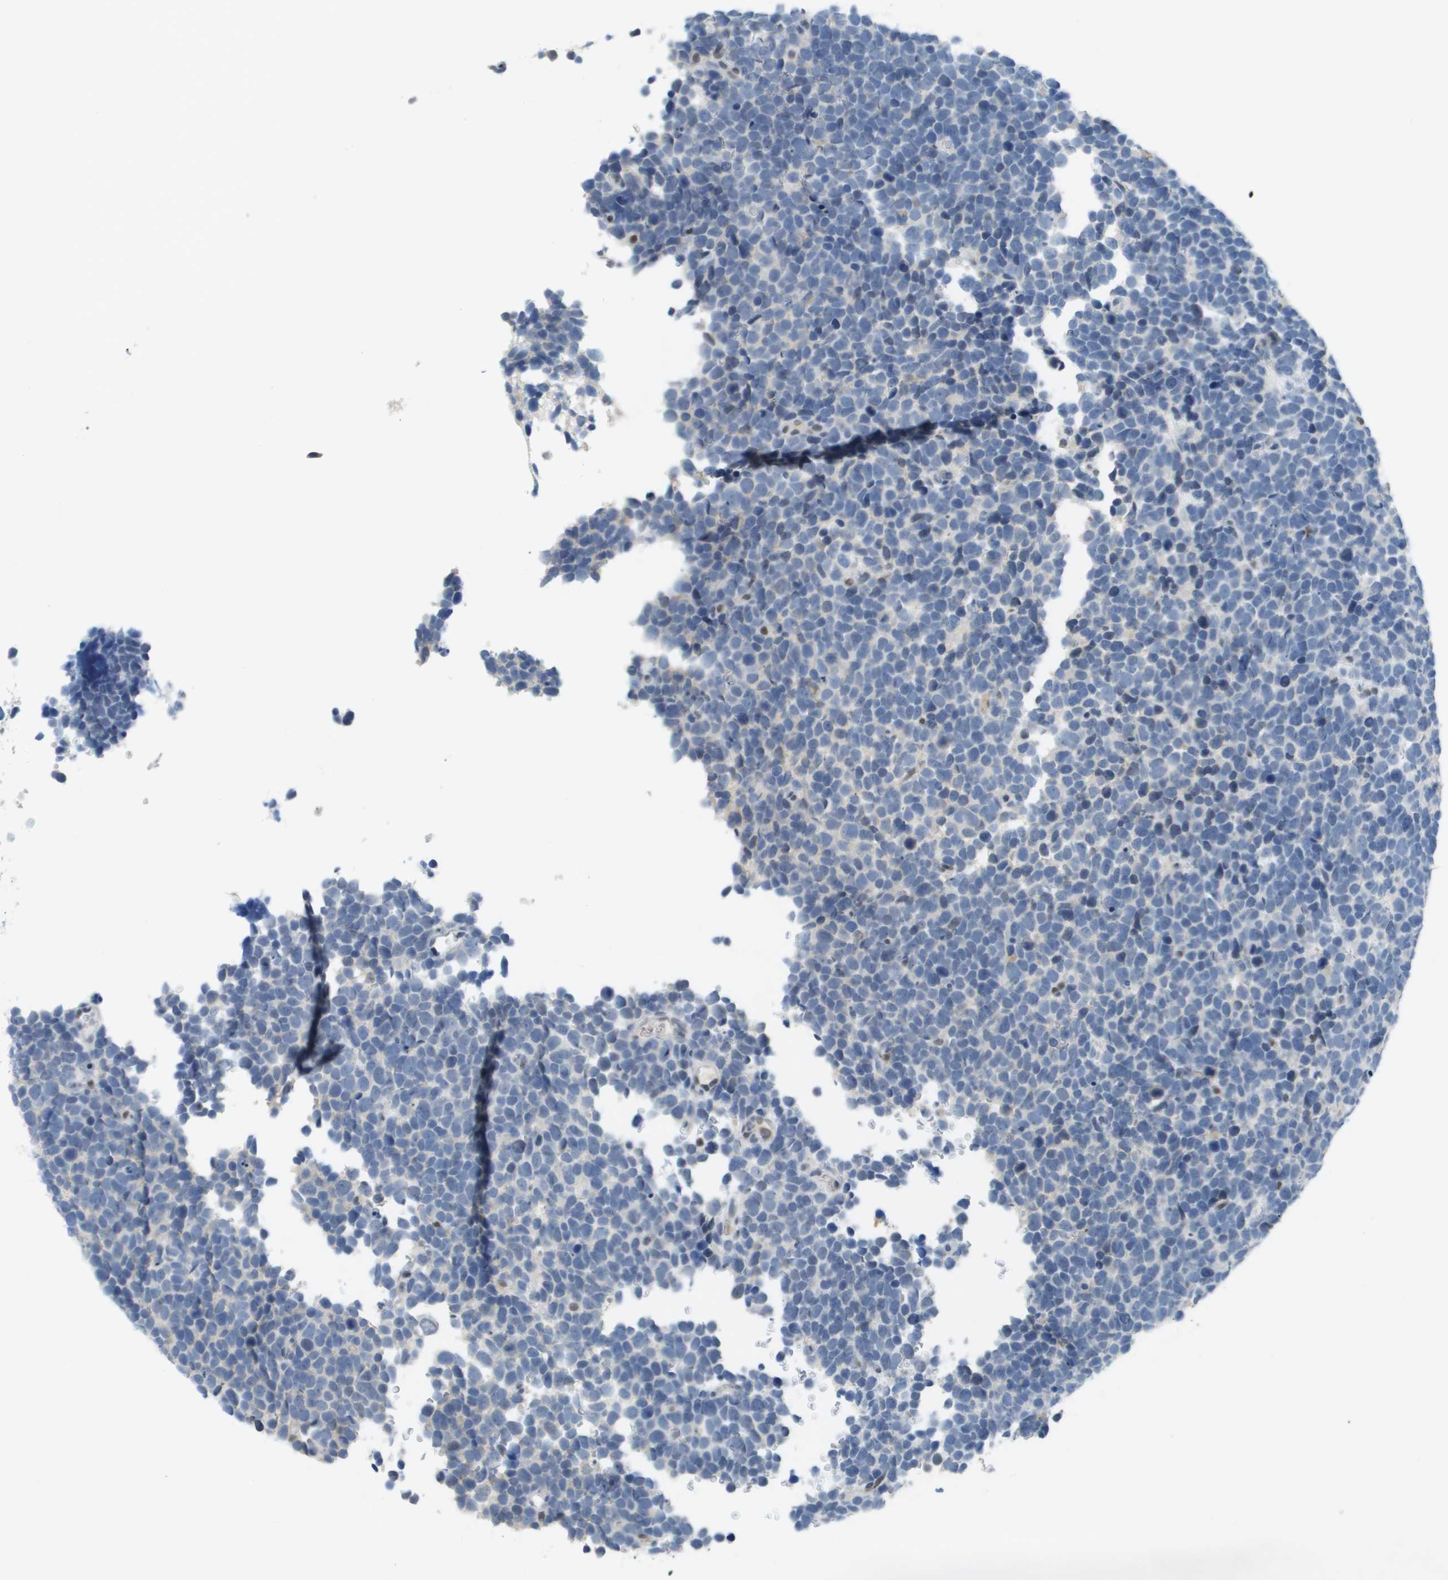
{"staining": {"intensity": "negative", "quantity": "none", "location": "none"}, "tissue": "urothelial cancer", "cell_type": "Tumor cells", "image_type": "cancer", "snomed": [{"axis": "morphology", "description": "Urothelial carcinoma, High grade"}, {"axis": "topography", "description": "Urinary bladder"}], "caption": "Urothelial cancer was stained to show a protein in brown. There is no significant staining in tumor cells.", "gene": "TP53RK", "patient": {"sex": "female", "age": 82}}